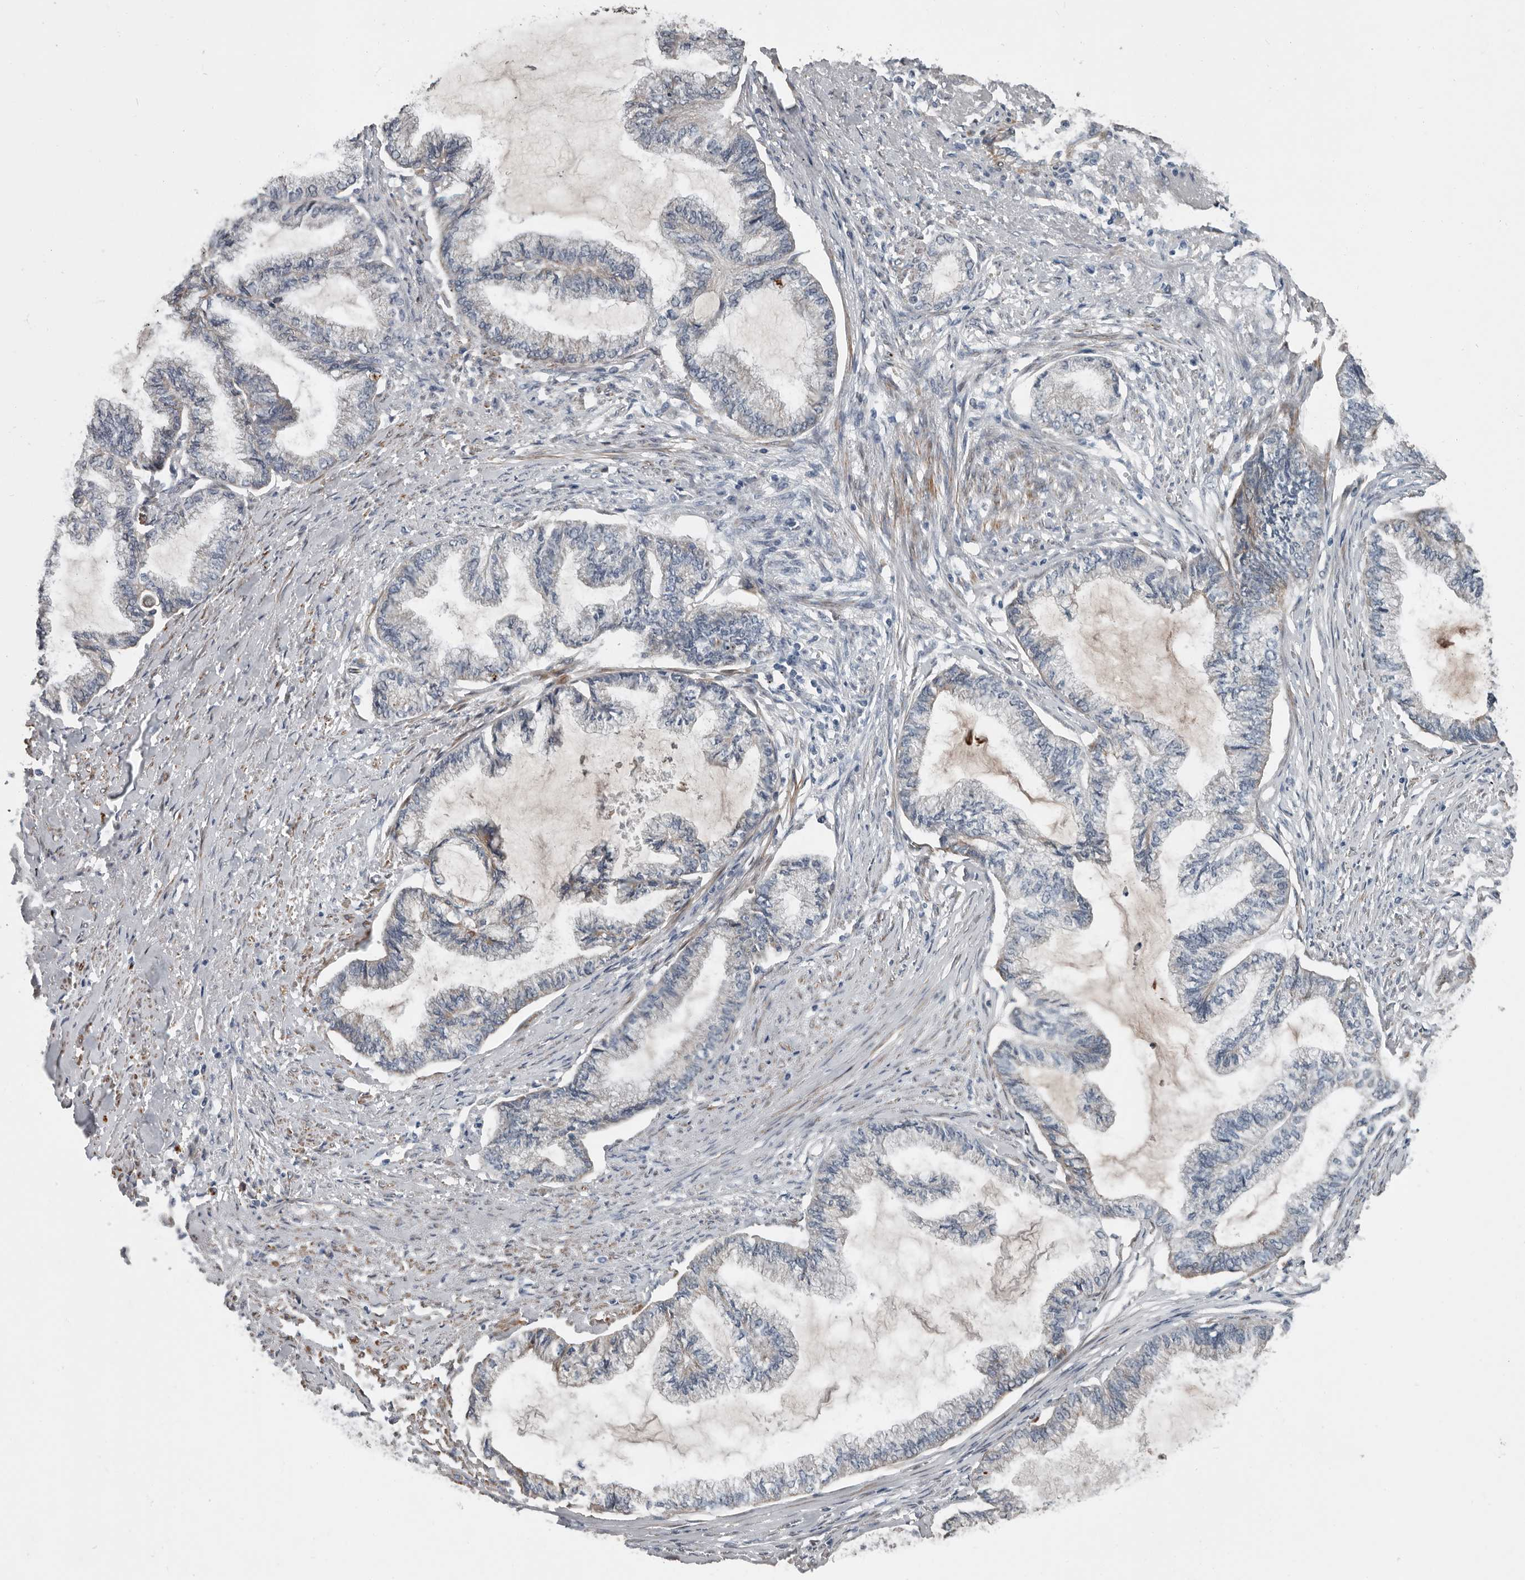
{"staining": {"intensity": "weak", "quantity": "<25%", "location": "cytoplasmic/membranous"}, "tissue": "endometrial cancer", "cell_type": "Tumor cells", "image_type": "cancer", "snomed": [{"axis": "morphology", "description": "Adenocarcinoma, NOS"}, {"axis": "topography", "description": "Endometrium"}], "caption": "Adenocarcinoma (endometrial) stained for a protein using immunohistochemistry (IHC) displays no staining tumor cells.", "gene": "DPY19L4", "patient": {"sex": "female", "age": 86}}